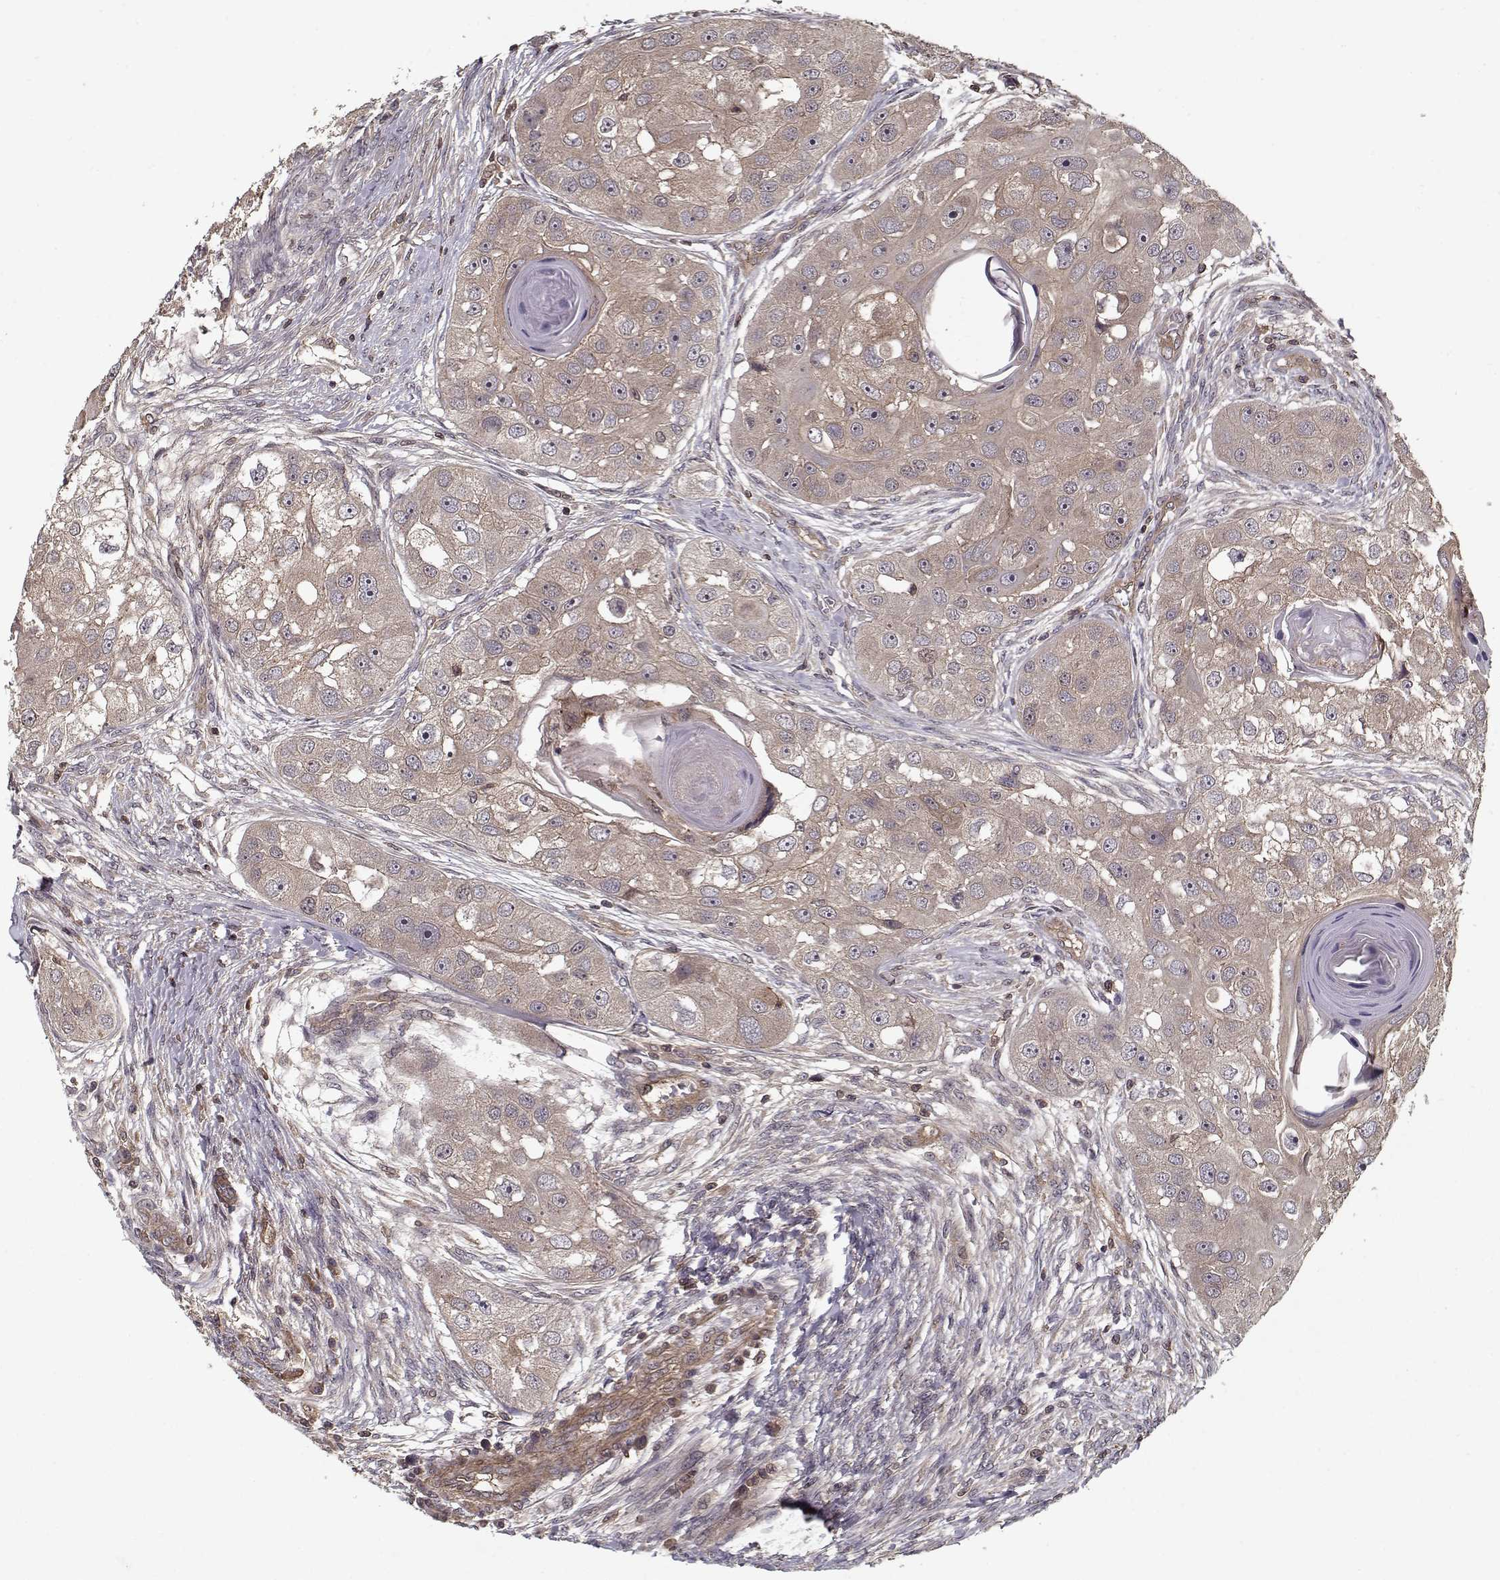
{"staining": {"intensity": "weak", "quantity": "<25%", "location": "cytoplasmic/membranous"}, "tissue": "head and neck cancer", "cell_type": "Tumor cells", "image_type": "cancer", "snomed": [{"axis": "morphology", "description": "Squamous cell carcinoma, NOS"}, {"axis": "topography", "description": "Head-Neck"}], "caption": "Image shows no protein positivity in tumor cells of head and neck cancer (squamous cell carcinoma) tissue.", "gene": "PPP1R12A", "patient": {"sex": "male", "age": 51}}